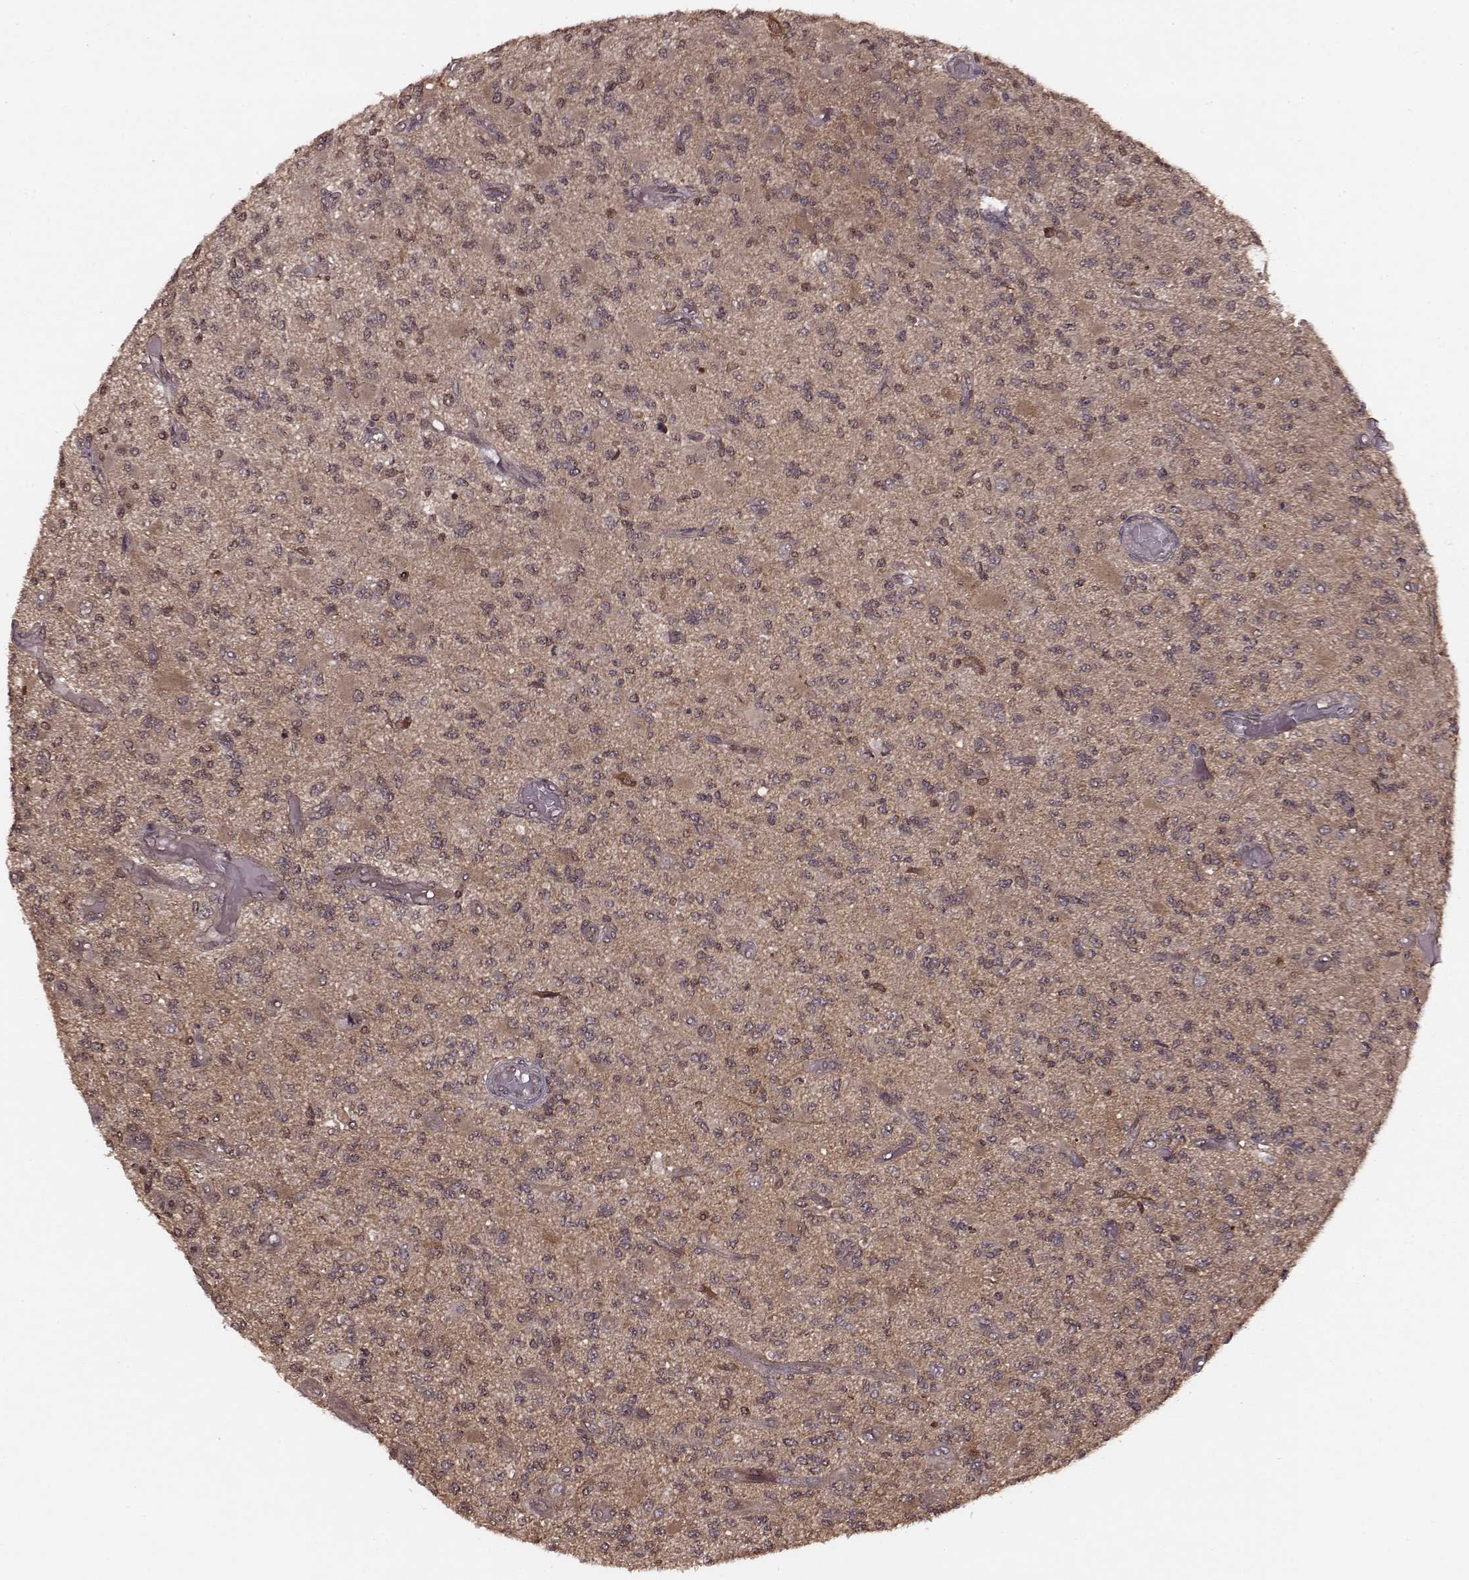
{"staining": {"intensity": "weak", "quantity": ">75%", "location": "cytoplasmic/membranous"}, "tissue": "glioma", "cell_type": "Tumor cells", "image_type": "cancer", "snomed": [{"axis": "morphology", "description": "Glioma, malignant, High grade"}, {"axis": "topography", "description": "Brain"}], "caption": "Malignant high-grade glioma stained with immunohistochemistry exhibits weak cytoplasmic/membranous staining in approximately >75% of tumor cells. (DAB = brown stain, brightfield microscopy at high magnification).", "gene": "GSS", "patient": {"sex": "female", "age": 63}}